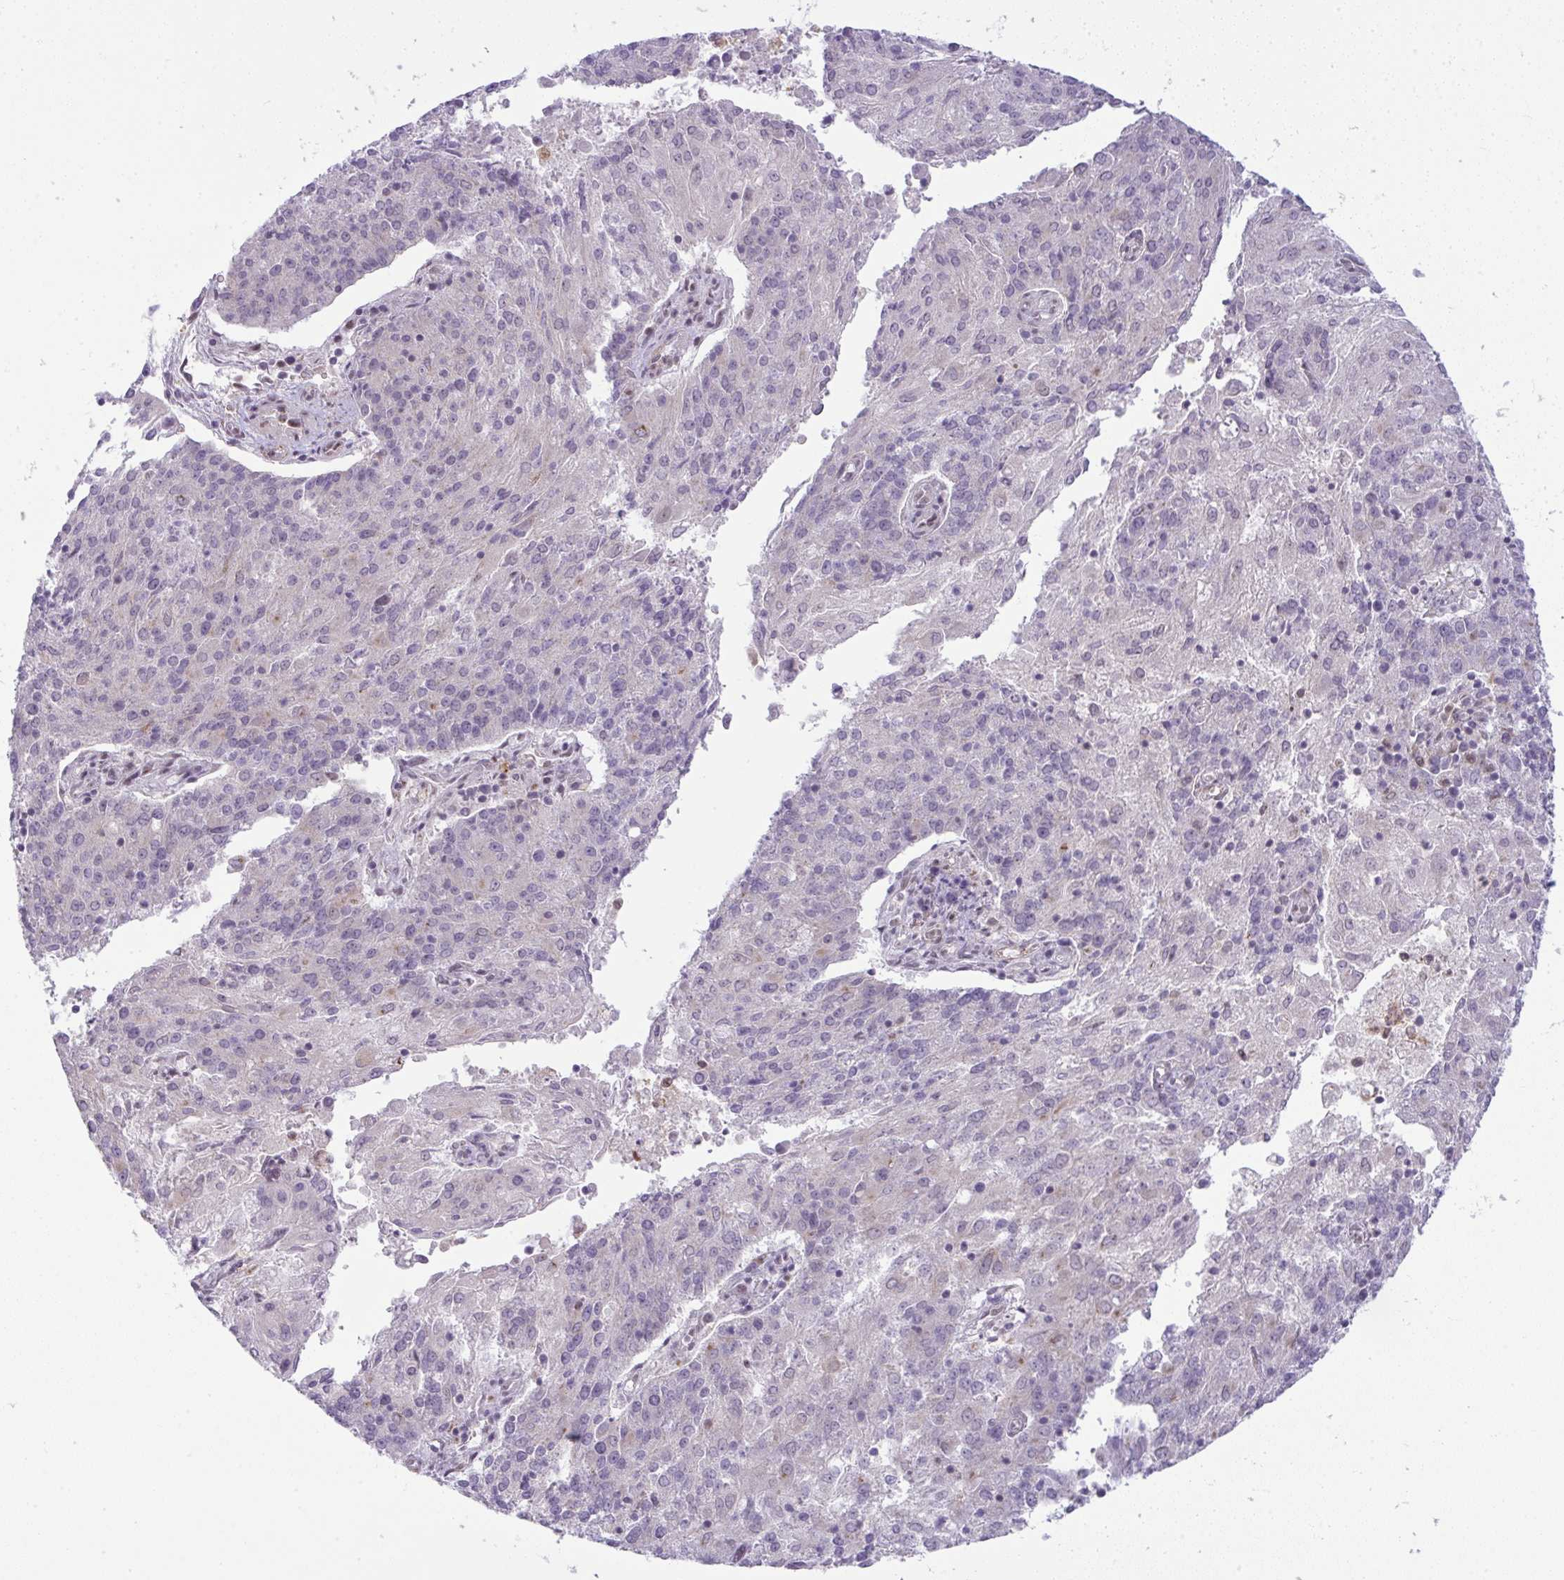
{"staining": {"intensity": "negative", "quantity": "none", "location": "none"}, "tissue": "endometrial cancer", "cell_type": "Tumor cells", "image_type": "cancer", "snomed": [{"axis": "morphology", "description": "Adenocarcinoma, NOS"}, {"axis": "topography", "description": "Endometrium"}], "caption": "The photomicrograph displays no significant positivity in tumor cells of endometrial cancer (adenocarcinoma).", "gene": "DZIP1", "patient": {"sex": "female", "age": 82}}